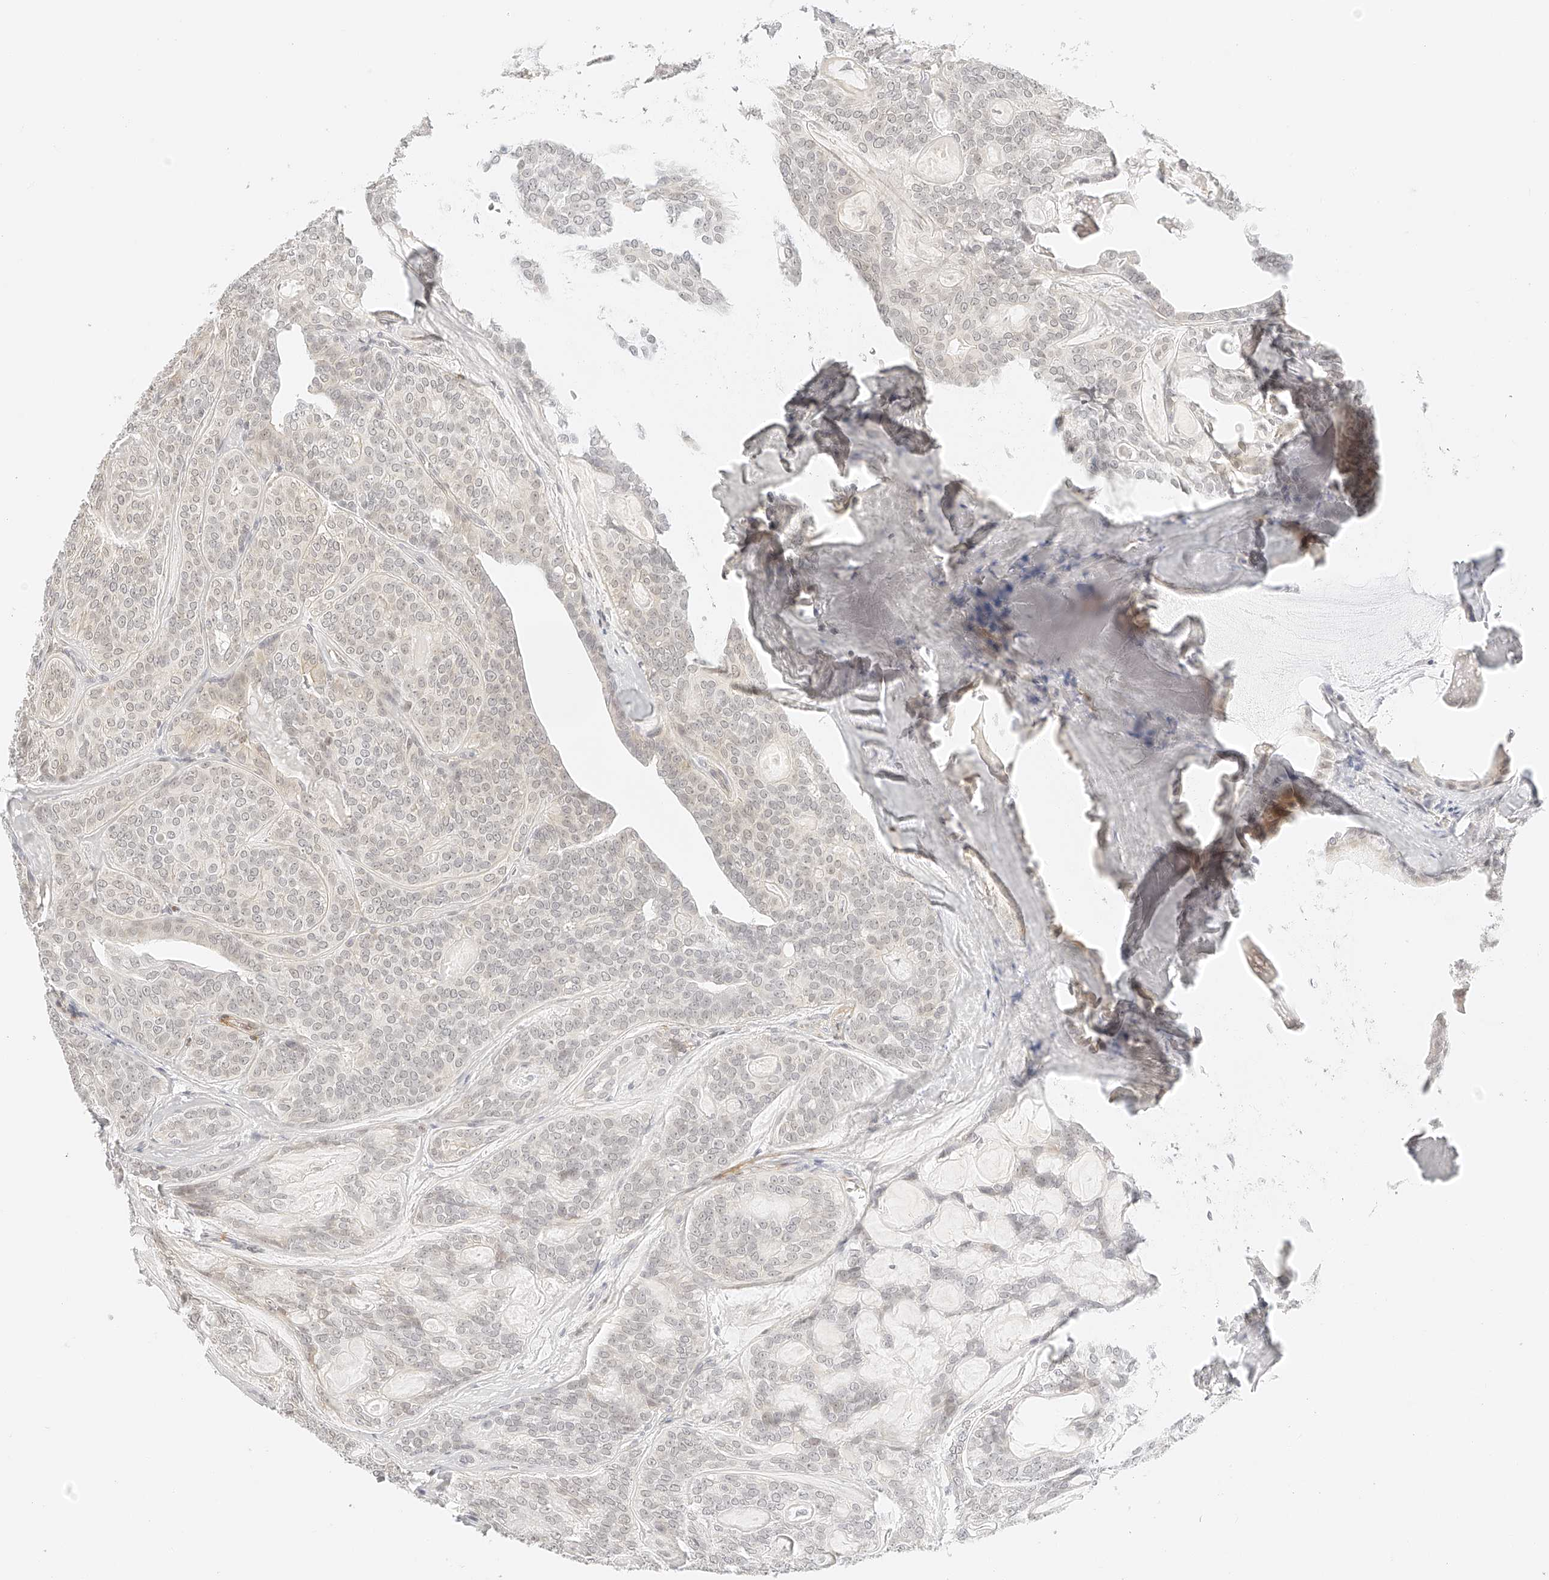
{"staining": {"intensity": "negative", "quantity": "none", "location": "none"}, "tissue": "head and neck cancer", "cell_type": "Tumor cells", "image_type": "cancer", "snomed": [{"axis": "morphology", "description": "Adenocarcinoma, NOS"}, {"axis": "topography", "description": "Head-Neck"}], "caption": "The immunohistochemistry (IHC) histopathology image has no significant staining in tumor cells of adenocarcinoma (head and neck) tissue.", "gene": "ZFP69", "patient": {"sex": "male", "age": 66}}